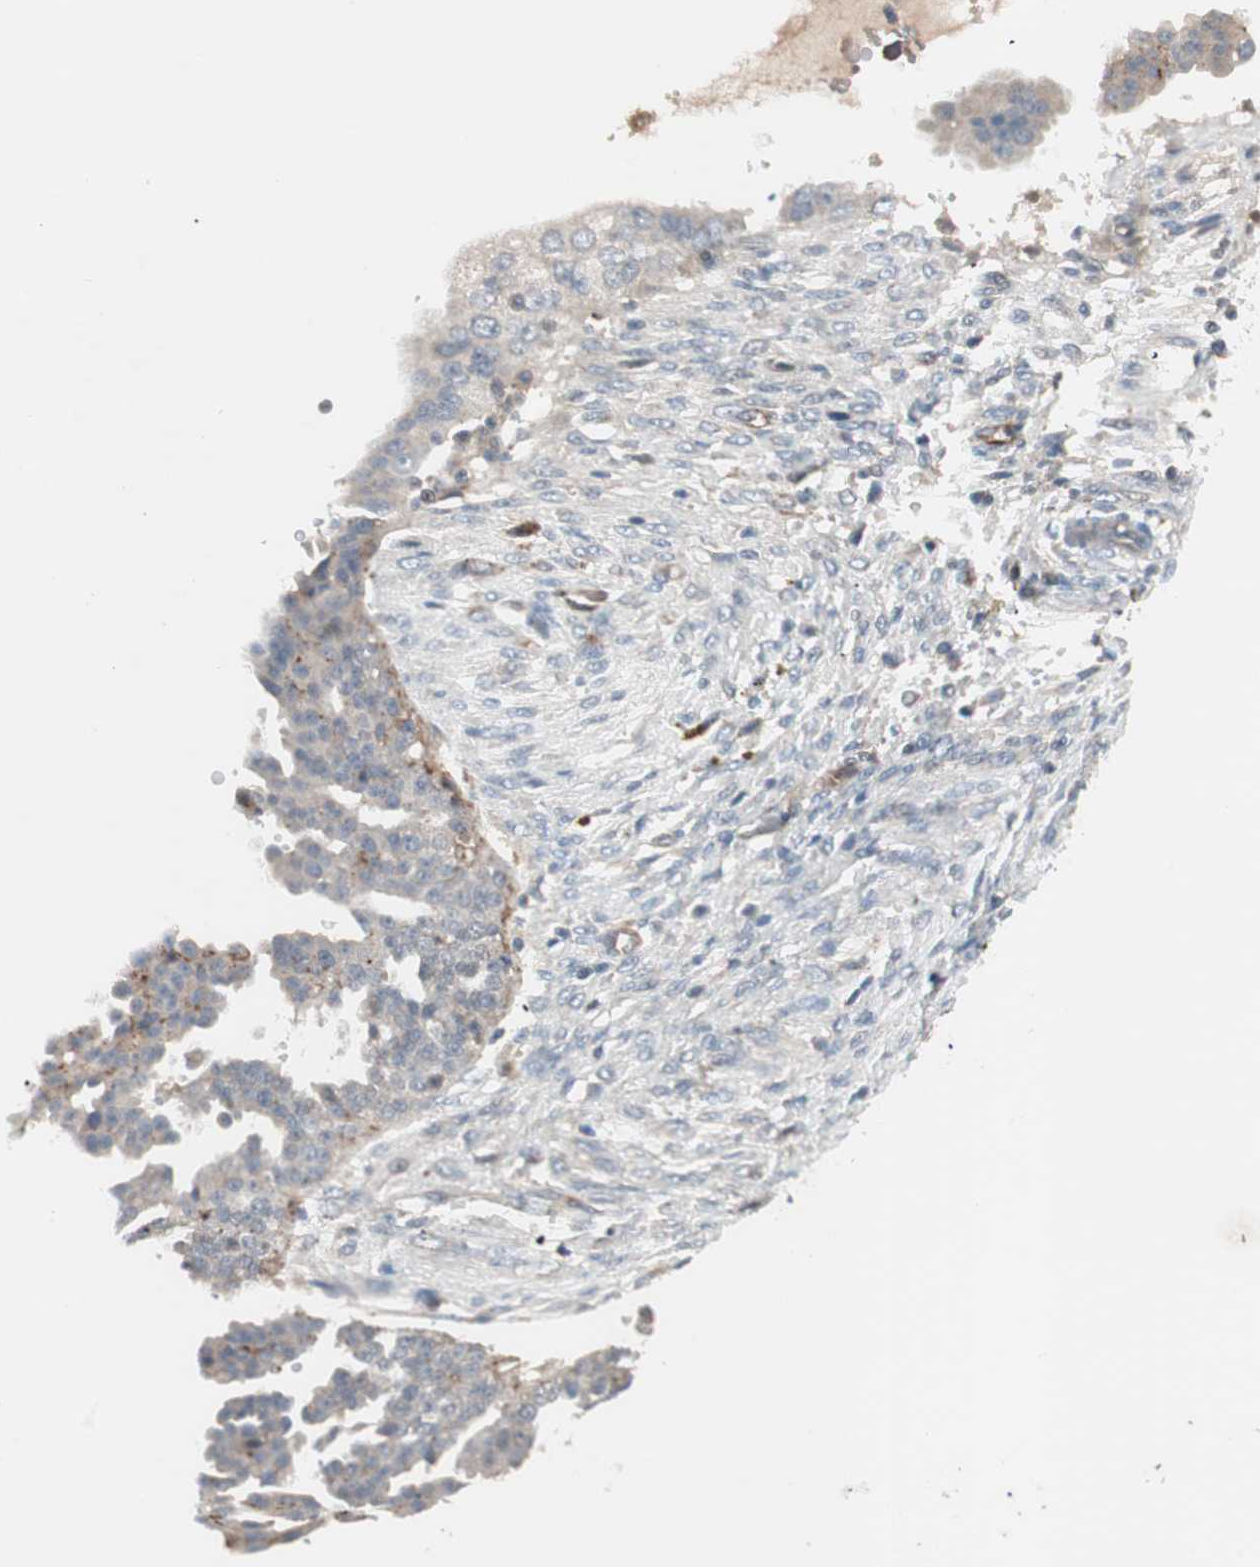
{"staining": {"intensity": "weak", "quantity": "25%-75%", "location": "cytoplasmic/membranous"}, "tissue": "ovarian cancer", "cell_type": "Tumor cells", "image_type": "cancer", "snomed": [{"axis": "morphology", "description": "Cystadenocarcinoma, serous, NOS"}, {"axis": "topography", "description": "Ovary"}], "caption": "DAB (3,3'-diaminobenzidine) immunohistochemical staining of human ovarian serous cystadenocarcinoma shows weak cytoplasmic/membranous protein expression in about 25%-75% of tumor cells.", "gene": "FGFR4", "patient": {"sex": "female", "age": 58}}